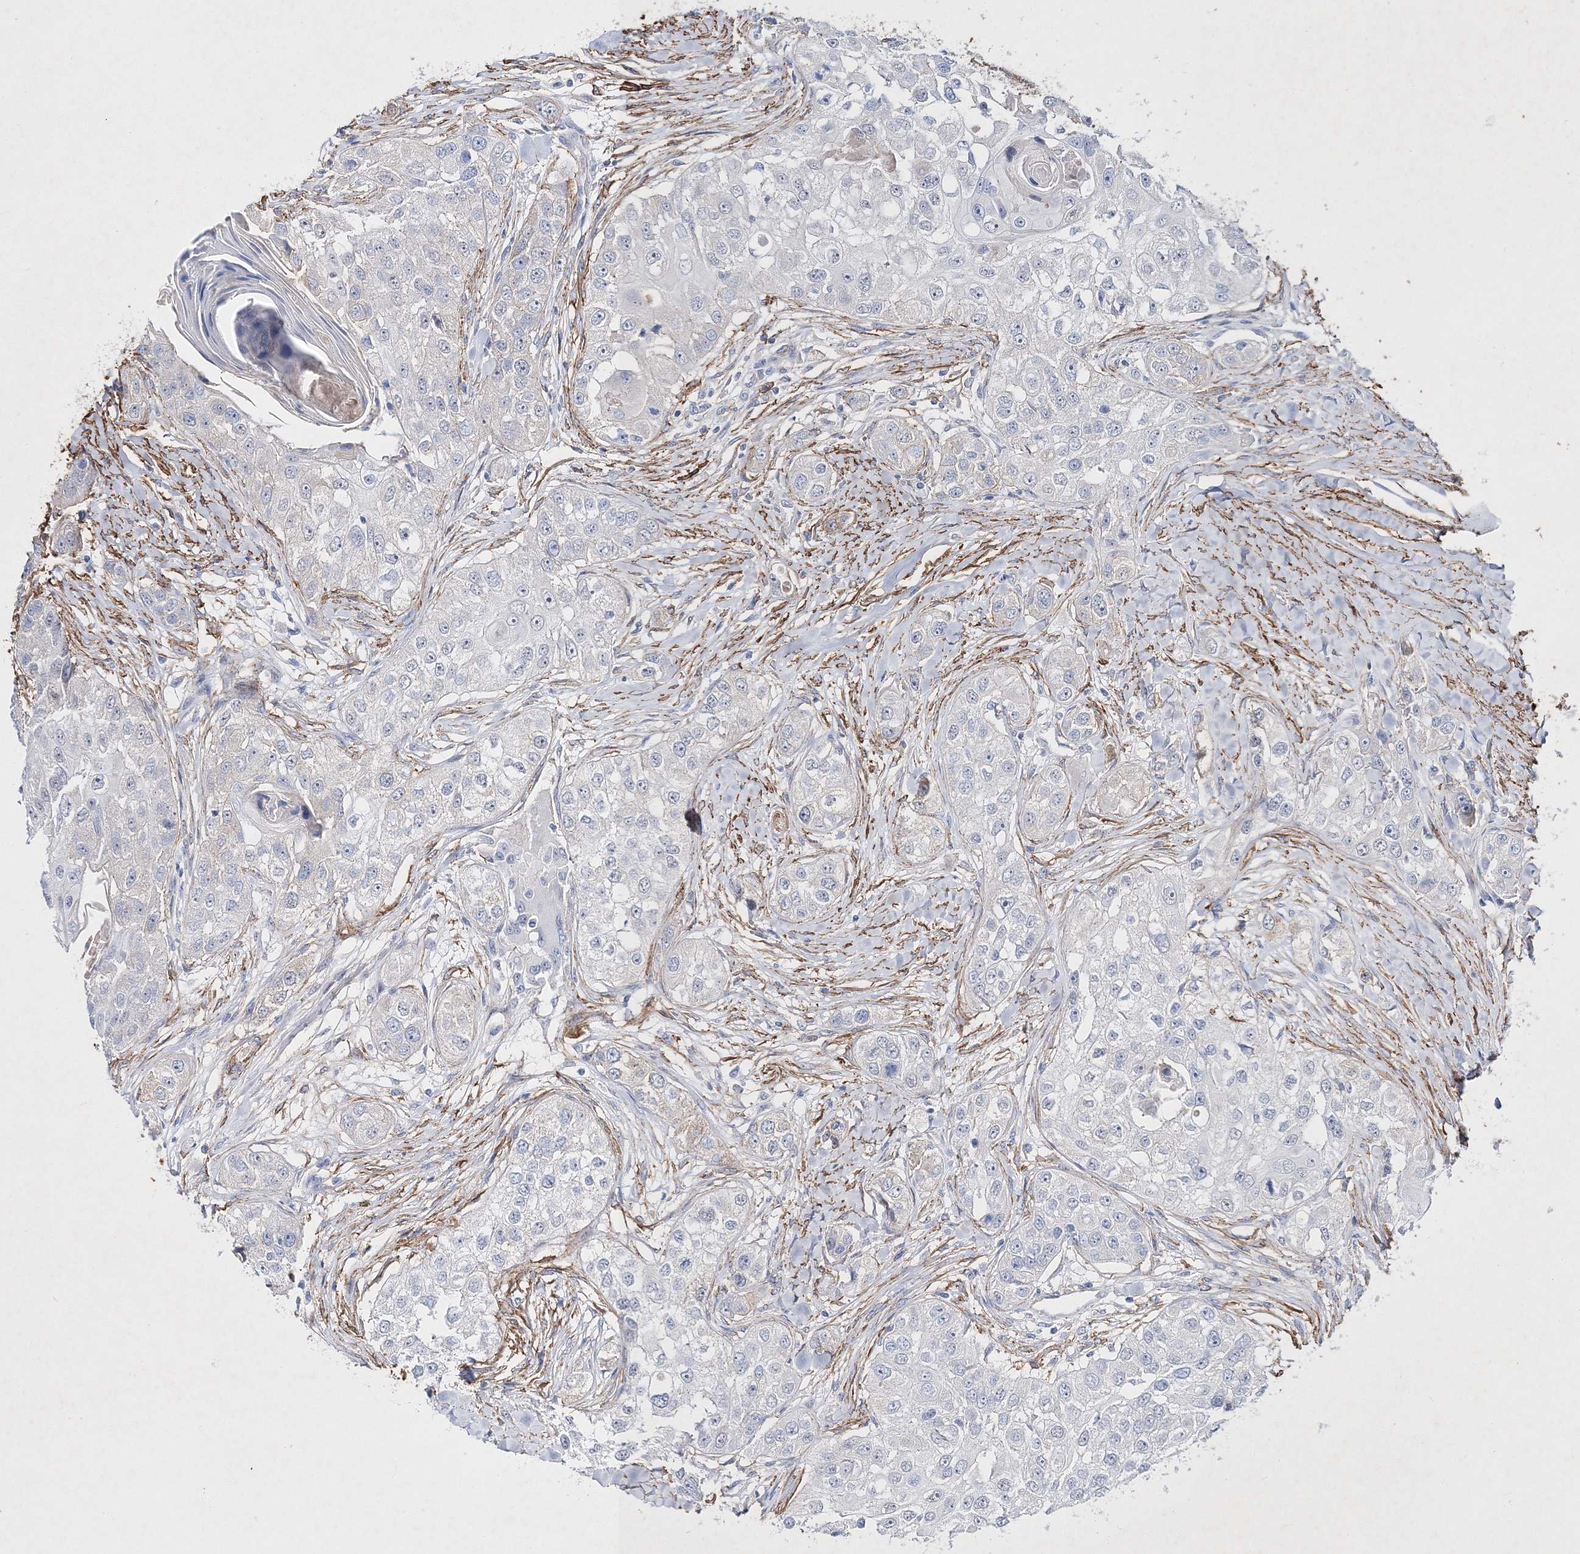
{"staining": {"intensity": "negative", "quantity": "none", "location": "none"}, "tissue": "head and neck cancer", "cell_type": "Tumor cells", "image_type": "cancer", "snomed": [{"axis": "morphology", "description": "Normal tissue, NOS"}, {"axis": "morphology", "description": "Squamous cell carcinoma, NOS"}, {"axis": "topography", "description": "Skeletal muscle"}, {"axis": "topography", "description": "Head-Neck"}], "caption": "Tumor cells are negative for brown protein staining in squamous cell carcinoma (head and neck). (Brightfield microscopy of DAB (3,3'-diaminobenzidine) immunohistochemistry (IHC) at high magnification).", "gene": "RTN2", "patient": {"sex": "male", "age": 51}}